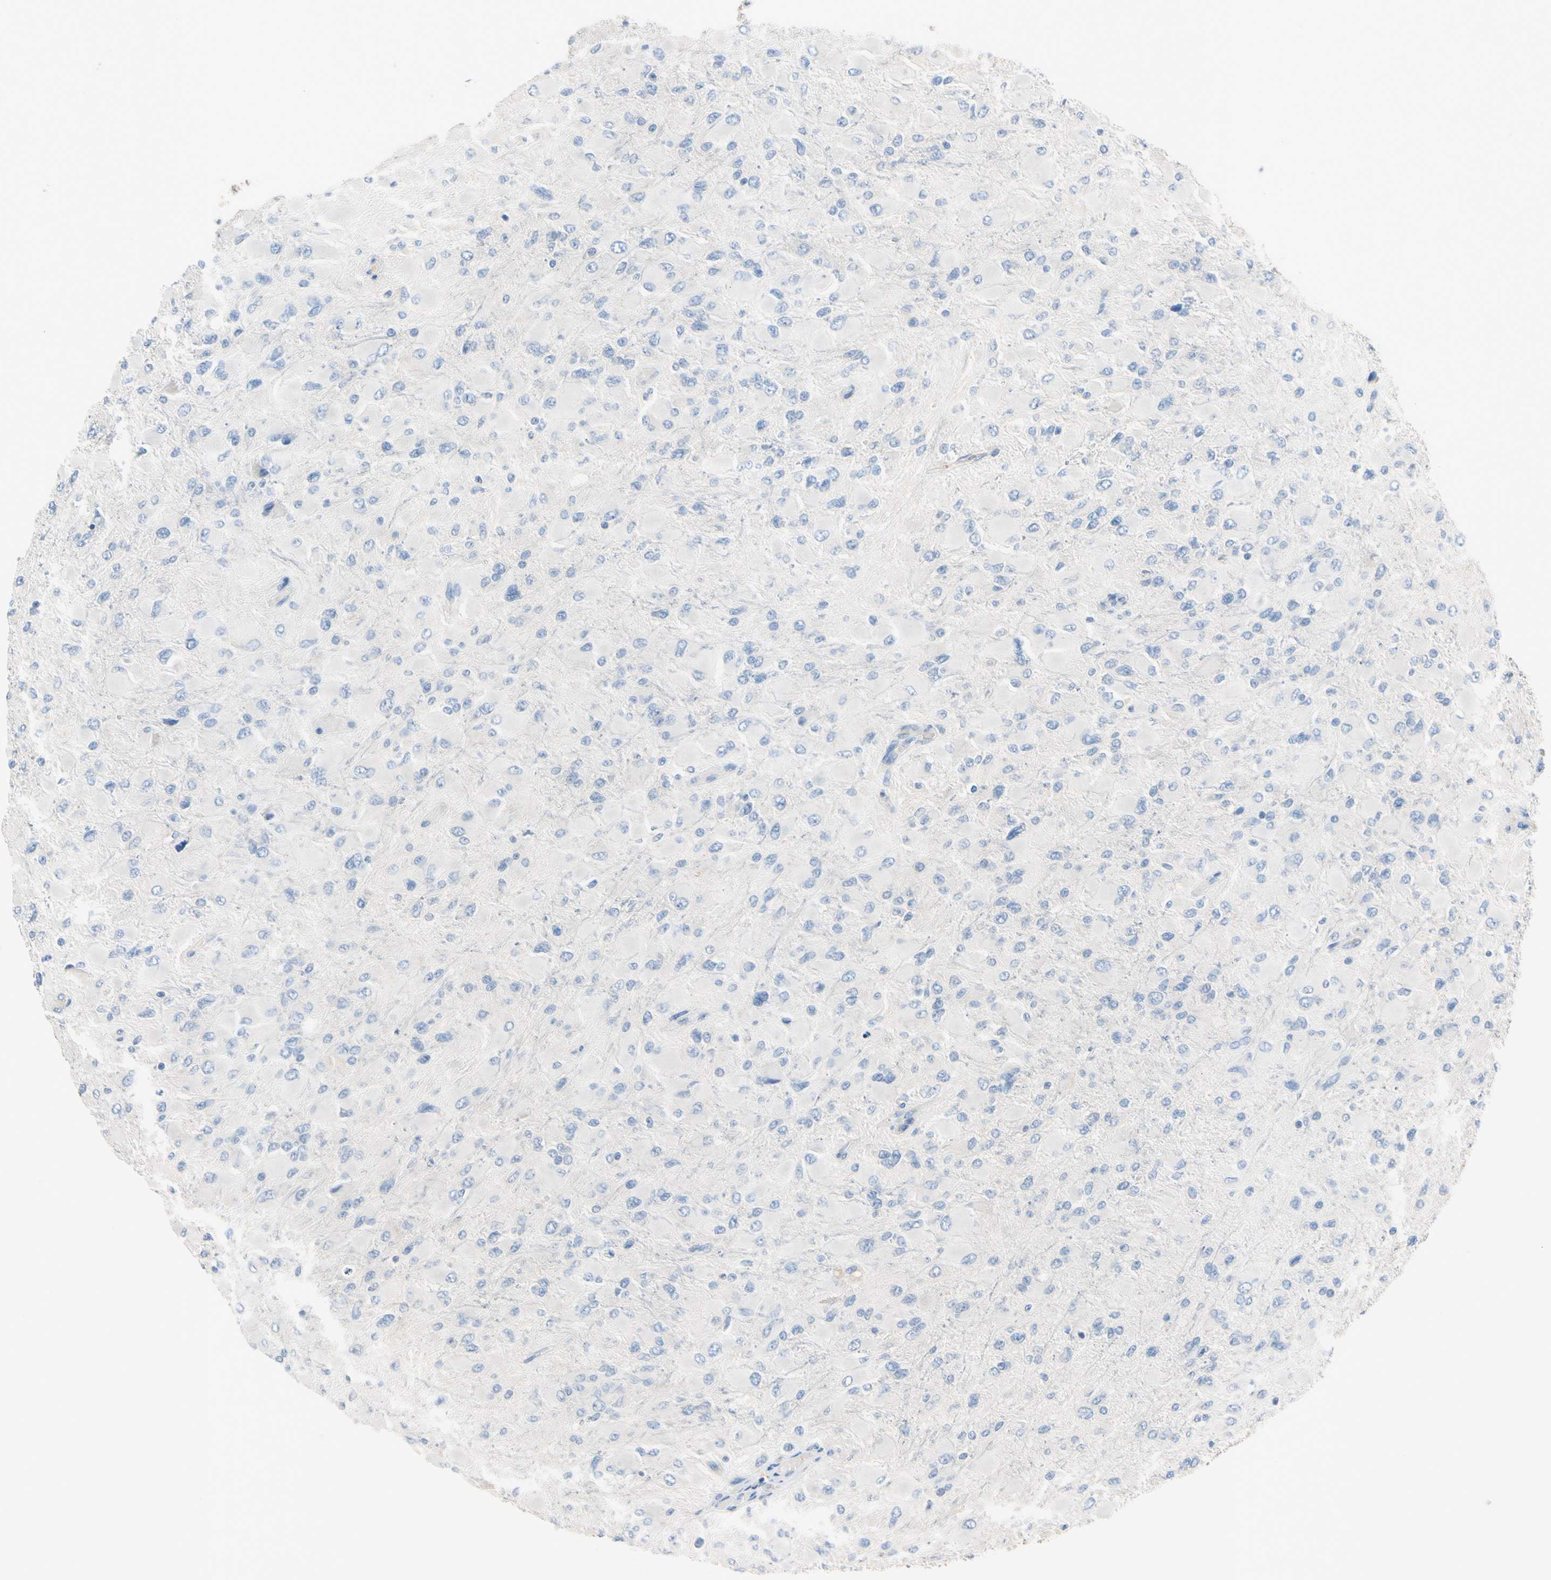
{"staining": {"intensity": "negative", "quantity": "none", "location": "none"}, "tissue": "glioma", "cell_type": "Tumor cells", "image_type": "cancer", "snomed": [{"axis": "morphology", "description": "Glioma, malignant, High grade"}, {"axis": "topography", "description": "Cerebral cortex"}], "caption": "Immunohistochemical staining of malignant high-grade glioma reveals no significant expression in tumor cells.", "gene": "MARK1", "patient": {"sex": "female", "age": 36}}